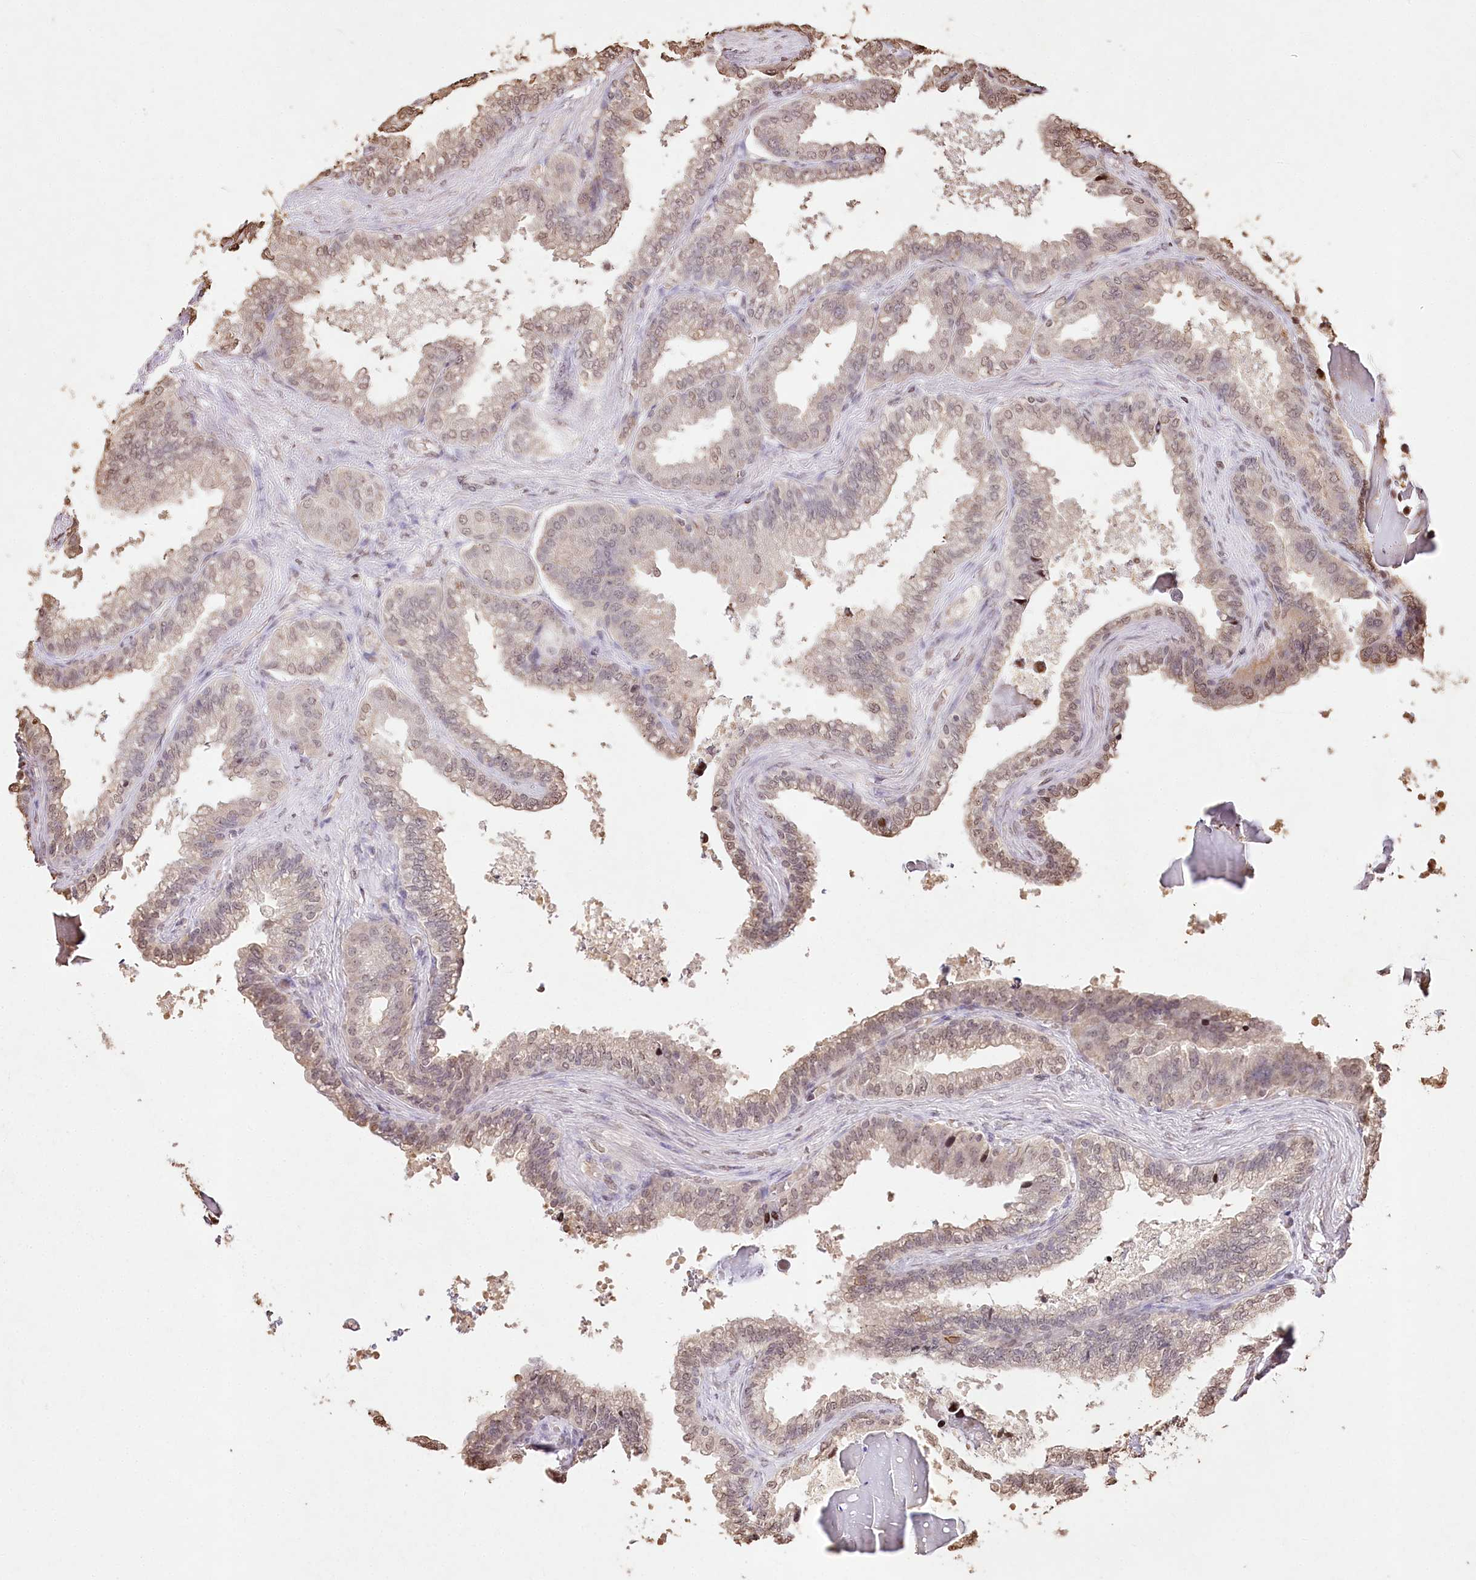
{"staining": {"intensity": "weak", "quantity": "25%-75%", "location": "nuclear"}, "tissue": "seminal vesicle", "cell_type": "Glandular cells", "image_type": "normal", "snomed": [{"axis": "morphology", "description": "Normal tissue, NOS"}, {"axis": "topography", "description": "Seminal veicle"}], "caption": "Normal seminal vesicle shows weak nuclear expression in approximately 25%-75% of glandular cells, visualized by immunohistochemistry. The staining was performed using DAB, with brown indicating positive protein expression. Nuclei are stained blue with hematoxylin.", "gene": "DMXL1", "patient": {"sex": "male", "age": 46}}